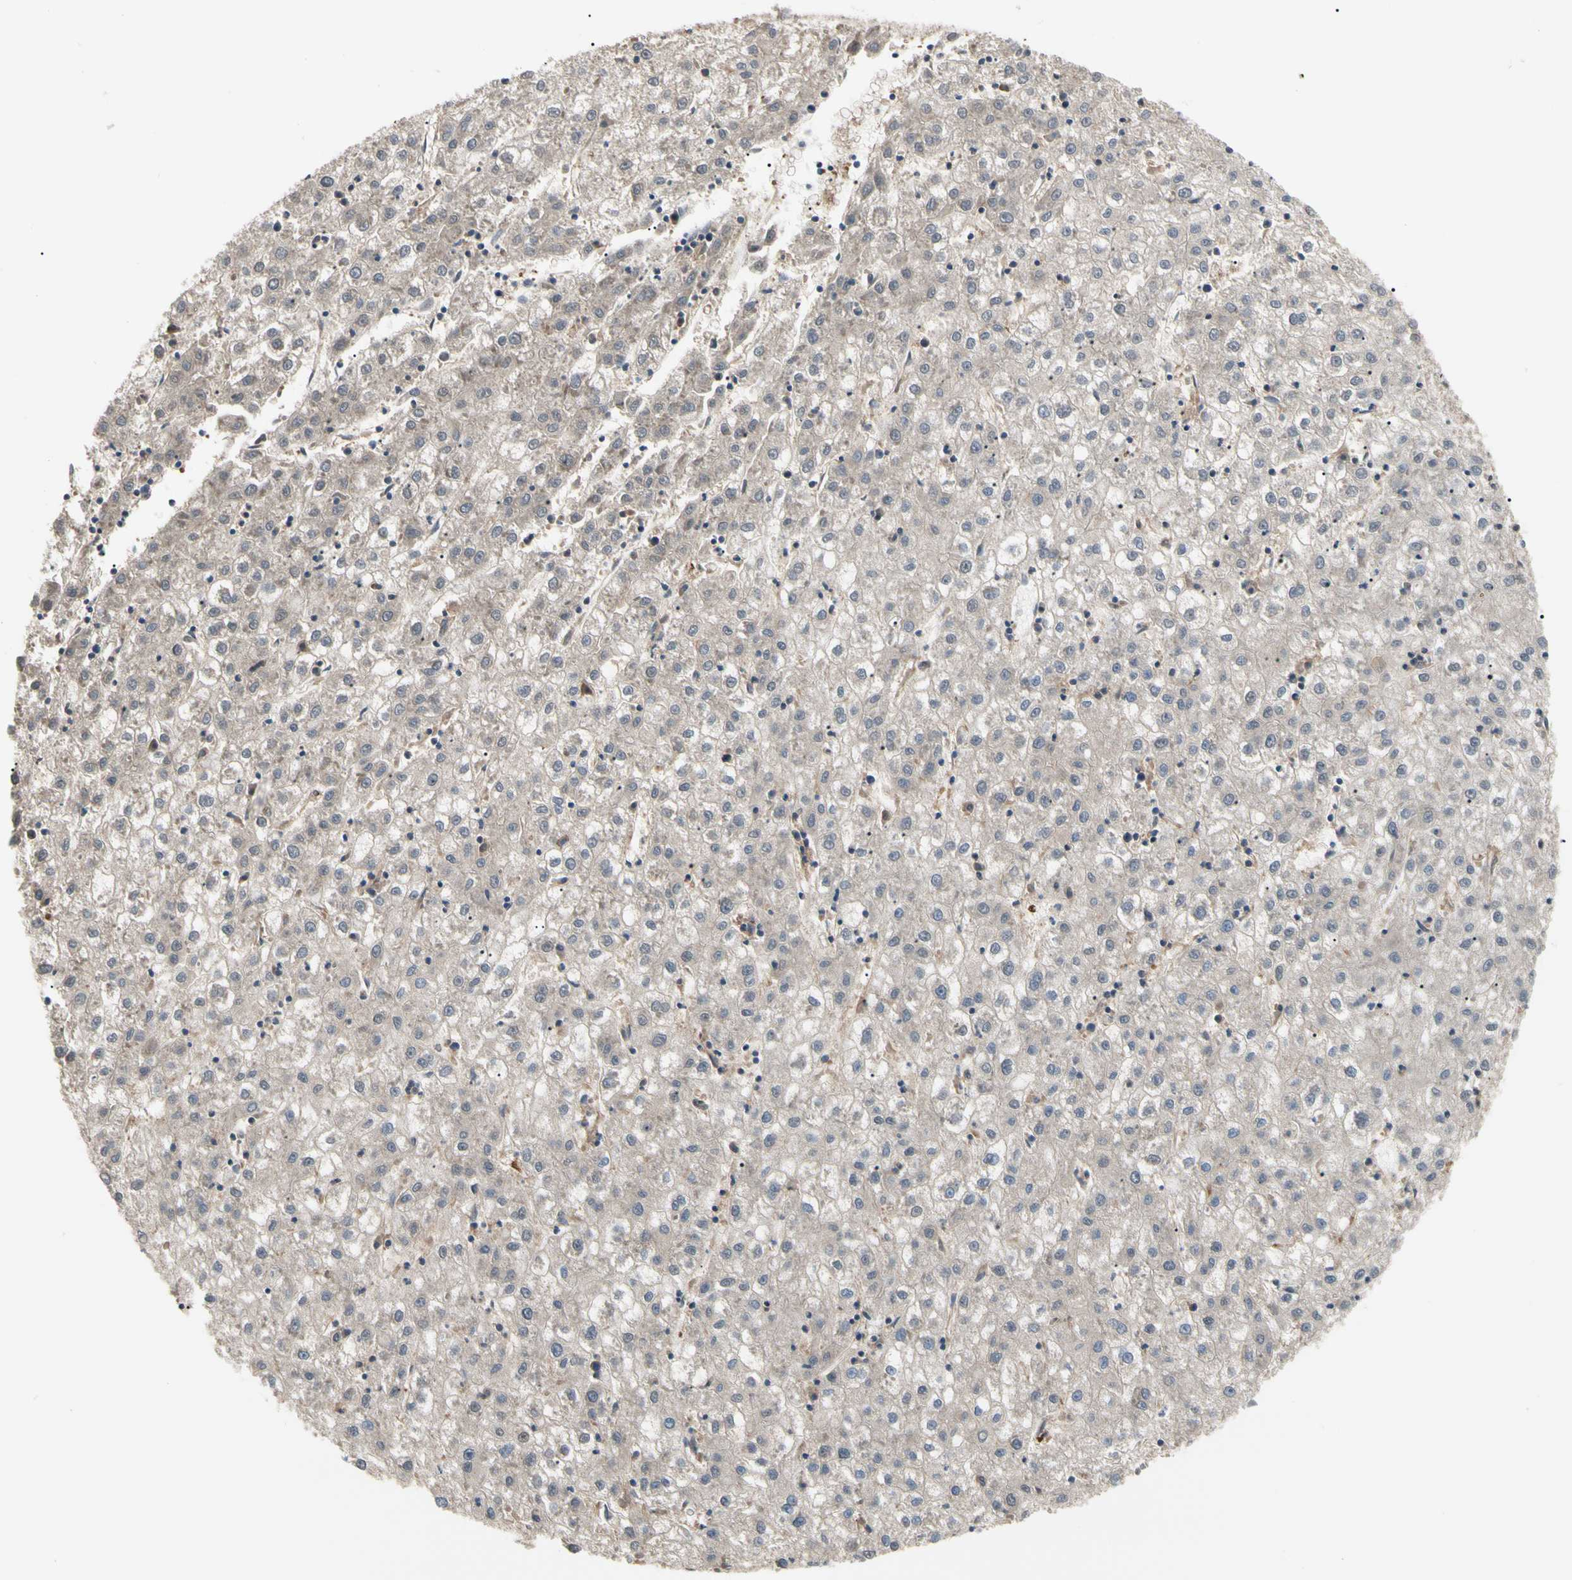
{"staining": {"intensity": "moderate", "quantity": ">75%", "location": "cytoplasmic/membranous"}, "tissue": "liver cancer", "cell_type": "Tumor cells", "image_type": "cancer", "snomed": [{"axis": "morphology", "description": "Carcinoma, Hepatocellular, NOS"}, {"axis": "topography", "description": "Liver"}], "caption": "High-power microscopy captured an immunohistochemistry micrograph of liver cancer, revealing moderate cytoplasmic/membranous staining in about >75% of tumor cells.", "gene": "F2R", "patient": {"sex": "male", "age": 72}}